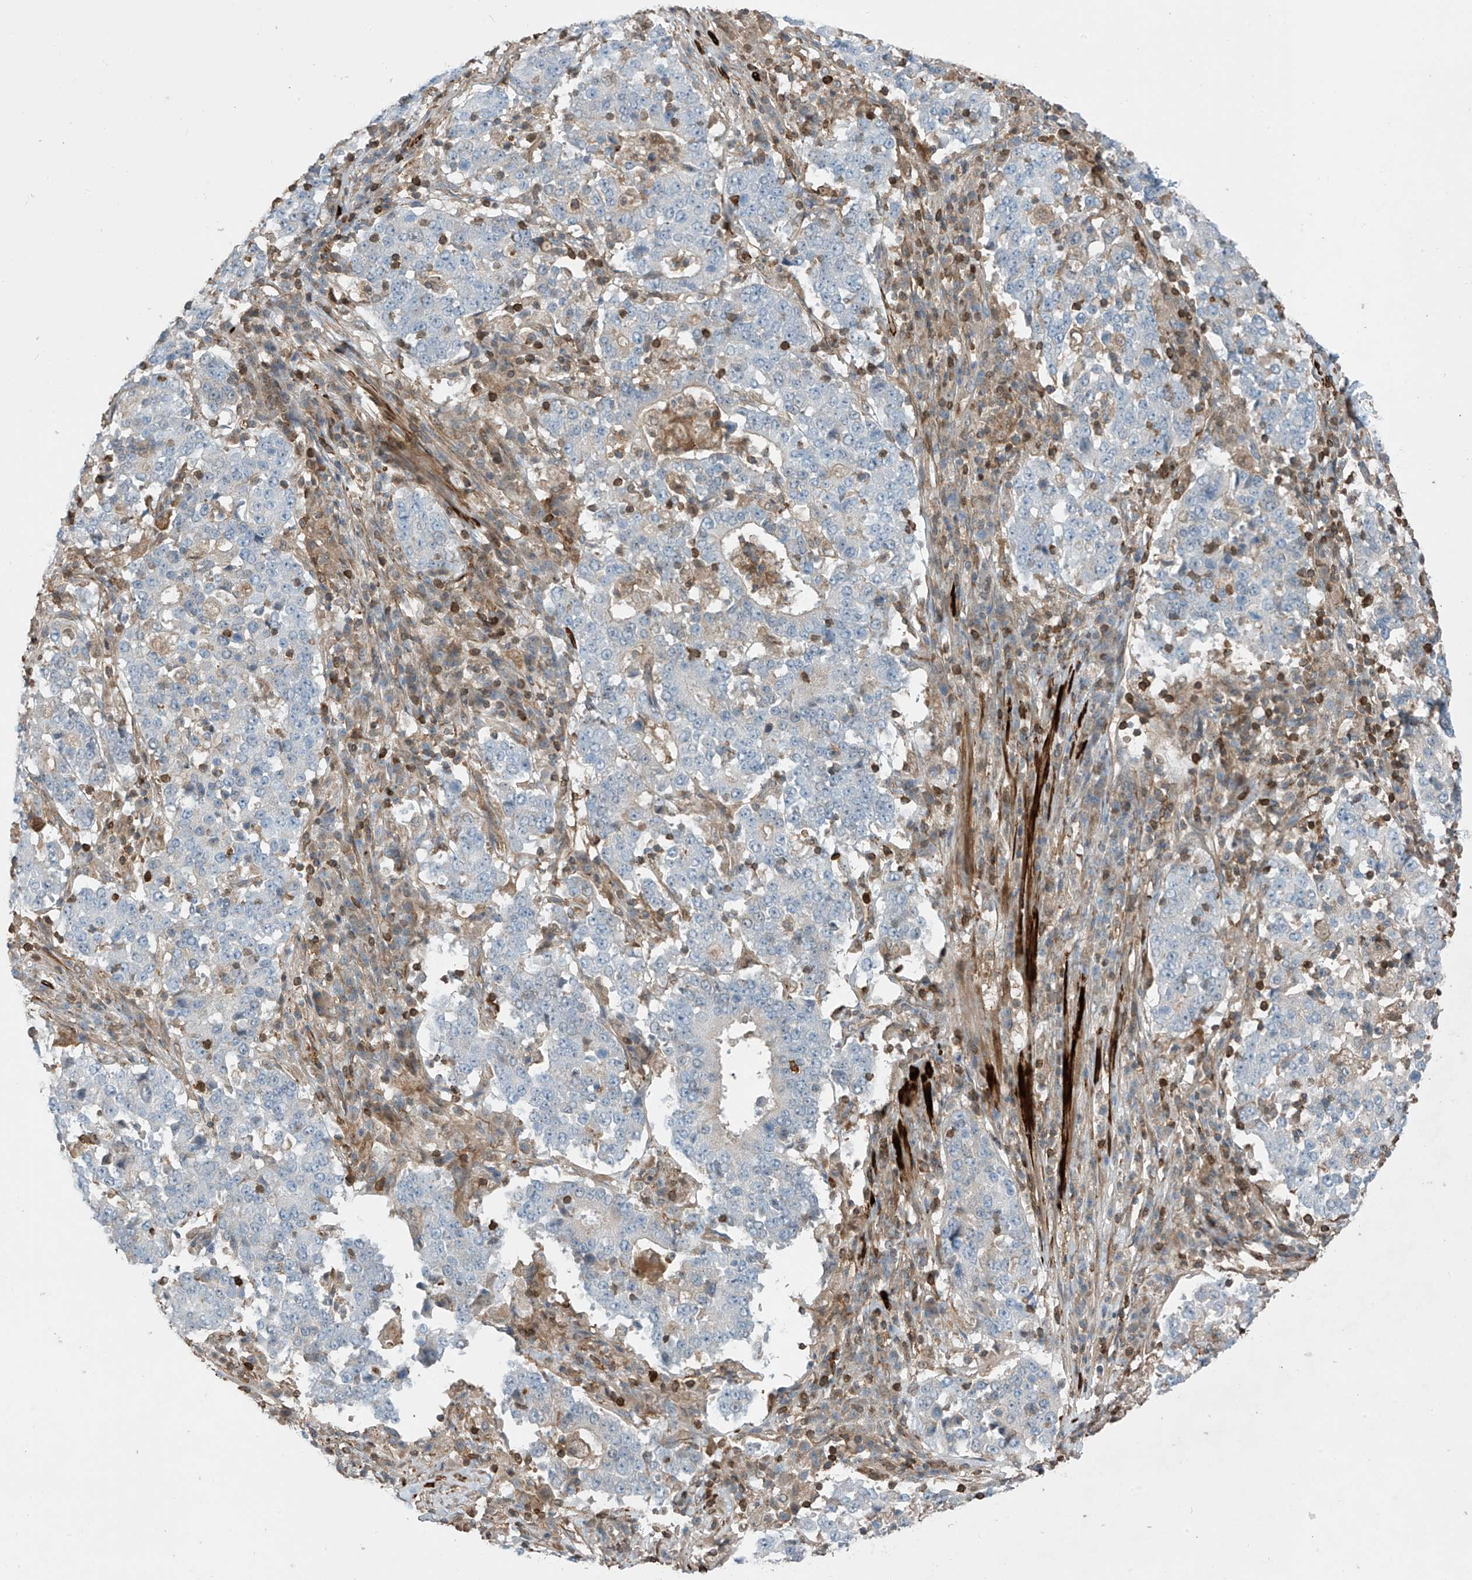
{"staining": {"intensity": "negative", "quantity": "none", "location": "none"}, "tissue": "stomach cancer", "cell_type": "Tumor cells", "image_type": "cancer", "snomed": [{"axis": "morphology", "description": "Adenocarcinoma, NOS"}, {"axis": "topography", "description": "Stomach"}], "caption": "Adenocarcinoma (stomach) was stained to show a protein in brown. There is no significant staining in tumor cells.", "gene": "SH3BGRL3", "patient": {"sex": "male", "age": 59}}